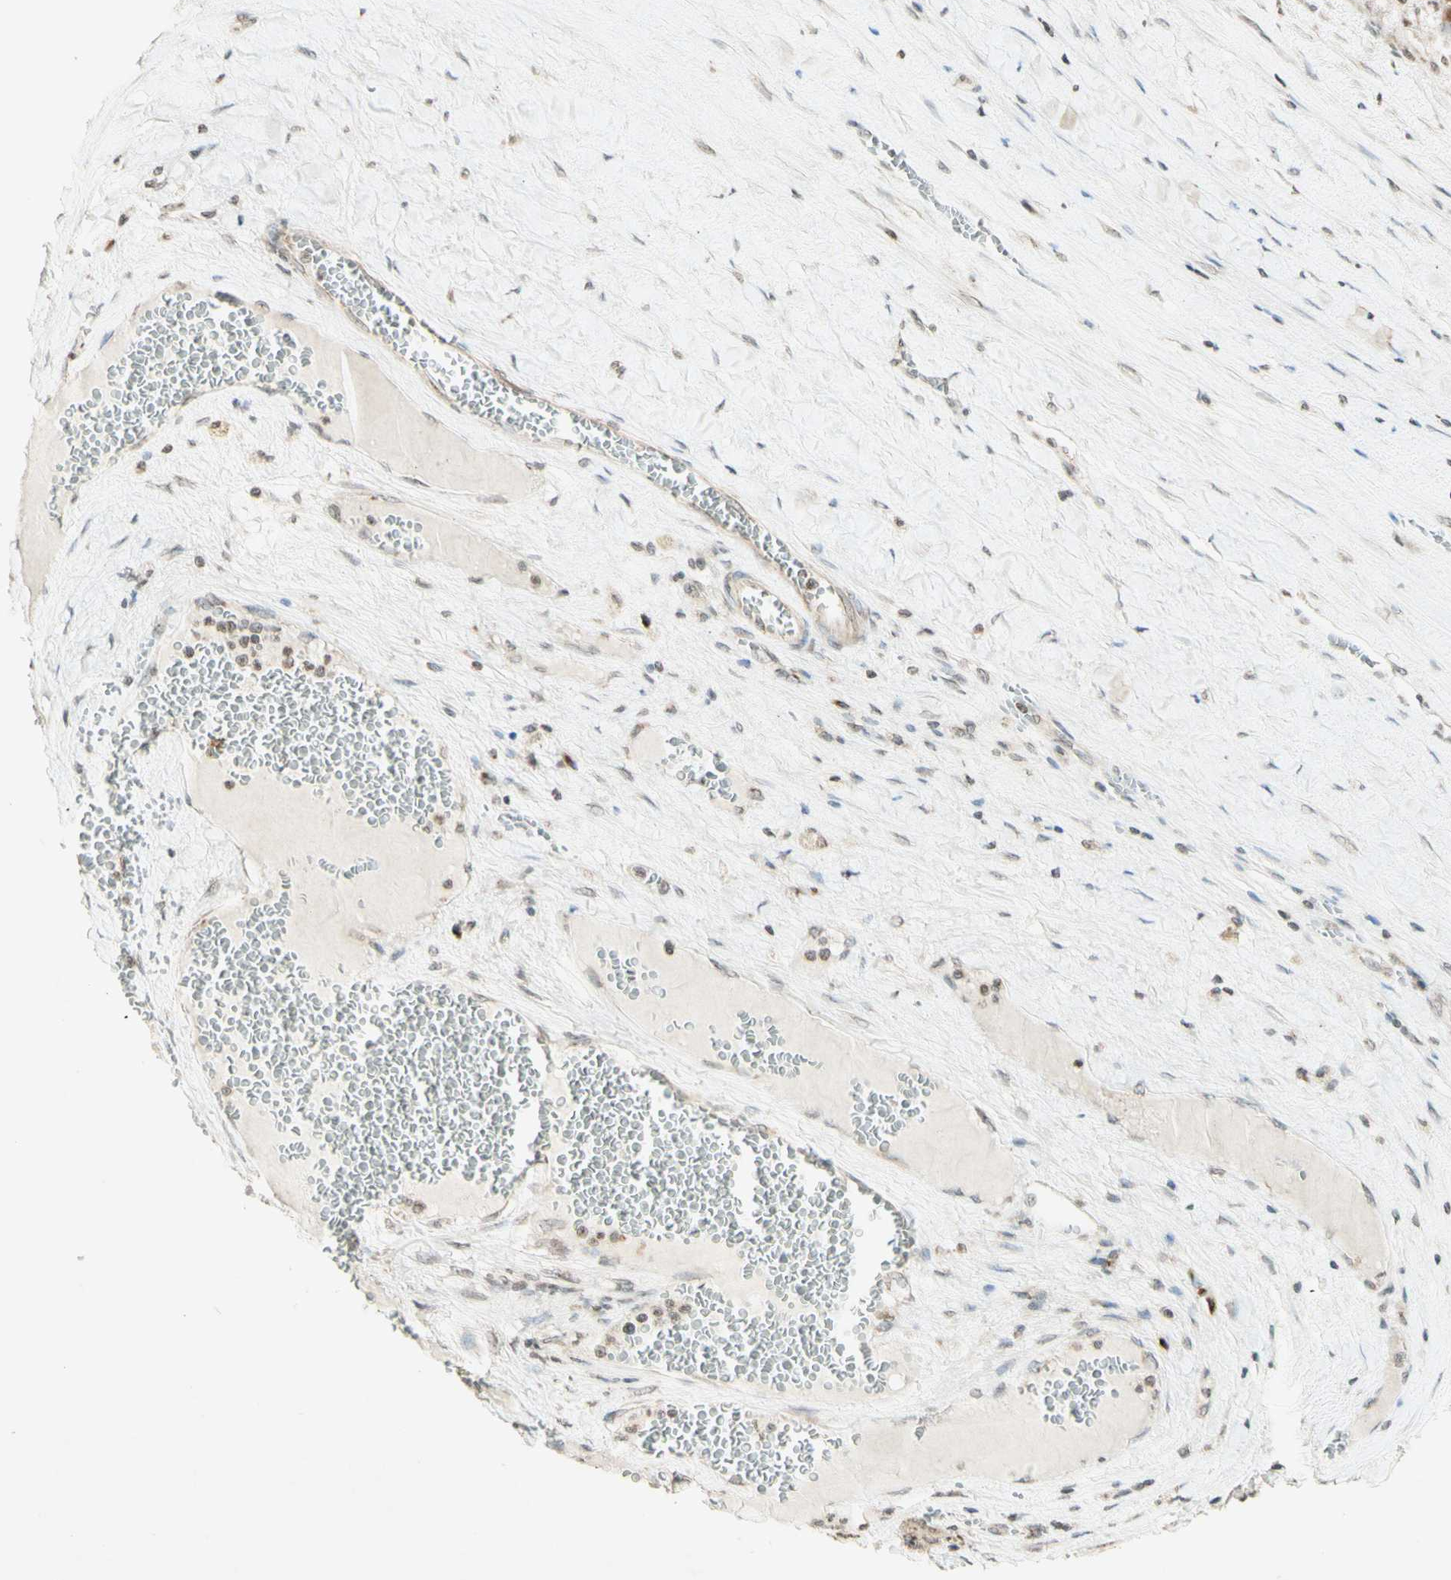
{"staining": {"intensity": "moderate", "quantity": ">75%", "location": "cytoplasmic/membranous"}, "tissue": "liver cancer", "cell_type": "Tumor cells", "image_type": "cancer", "snomed": [{"axis": "morphology", "description": "Carcinoma, Hepatocellular, NOS"}, {"axis": "topography", "description": "Liver"}], "caption": "Immunohistochemical staining of human hepatocellular carcinoma (liver) displays moderate cytoplasmic/membranous protein positivity in approximately >75% of tumor cells.", "gene": "CCNI", "patient": {"sex": "female", "age": 73}}